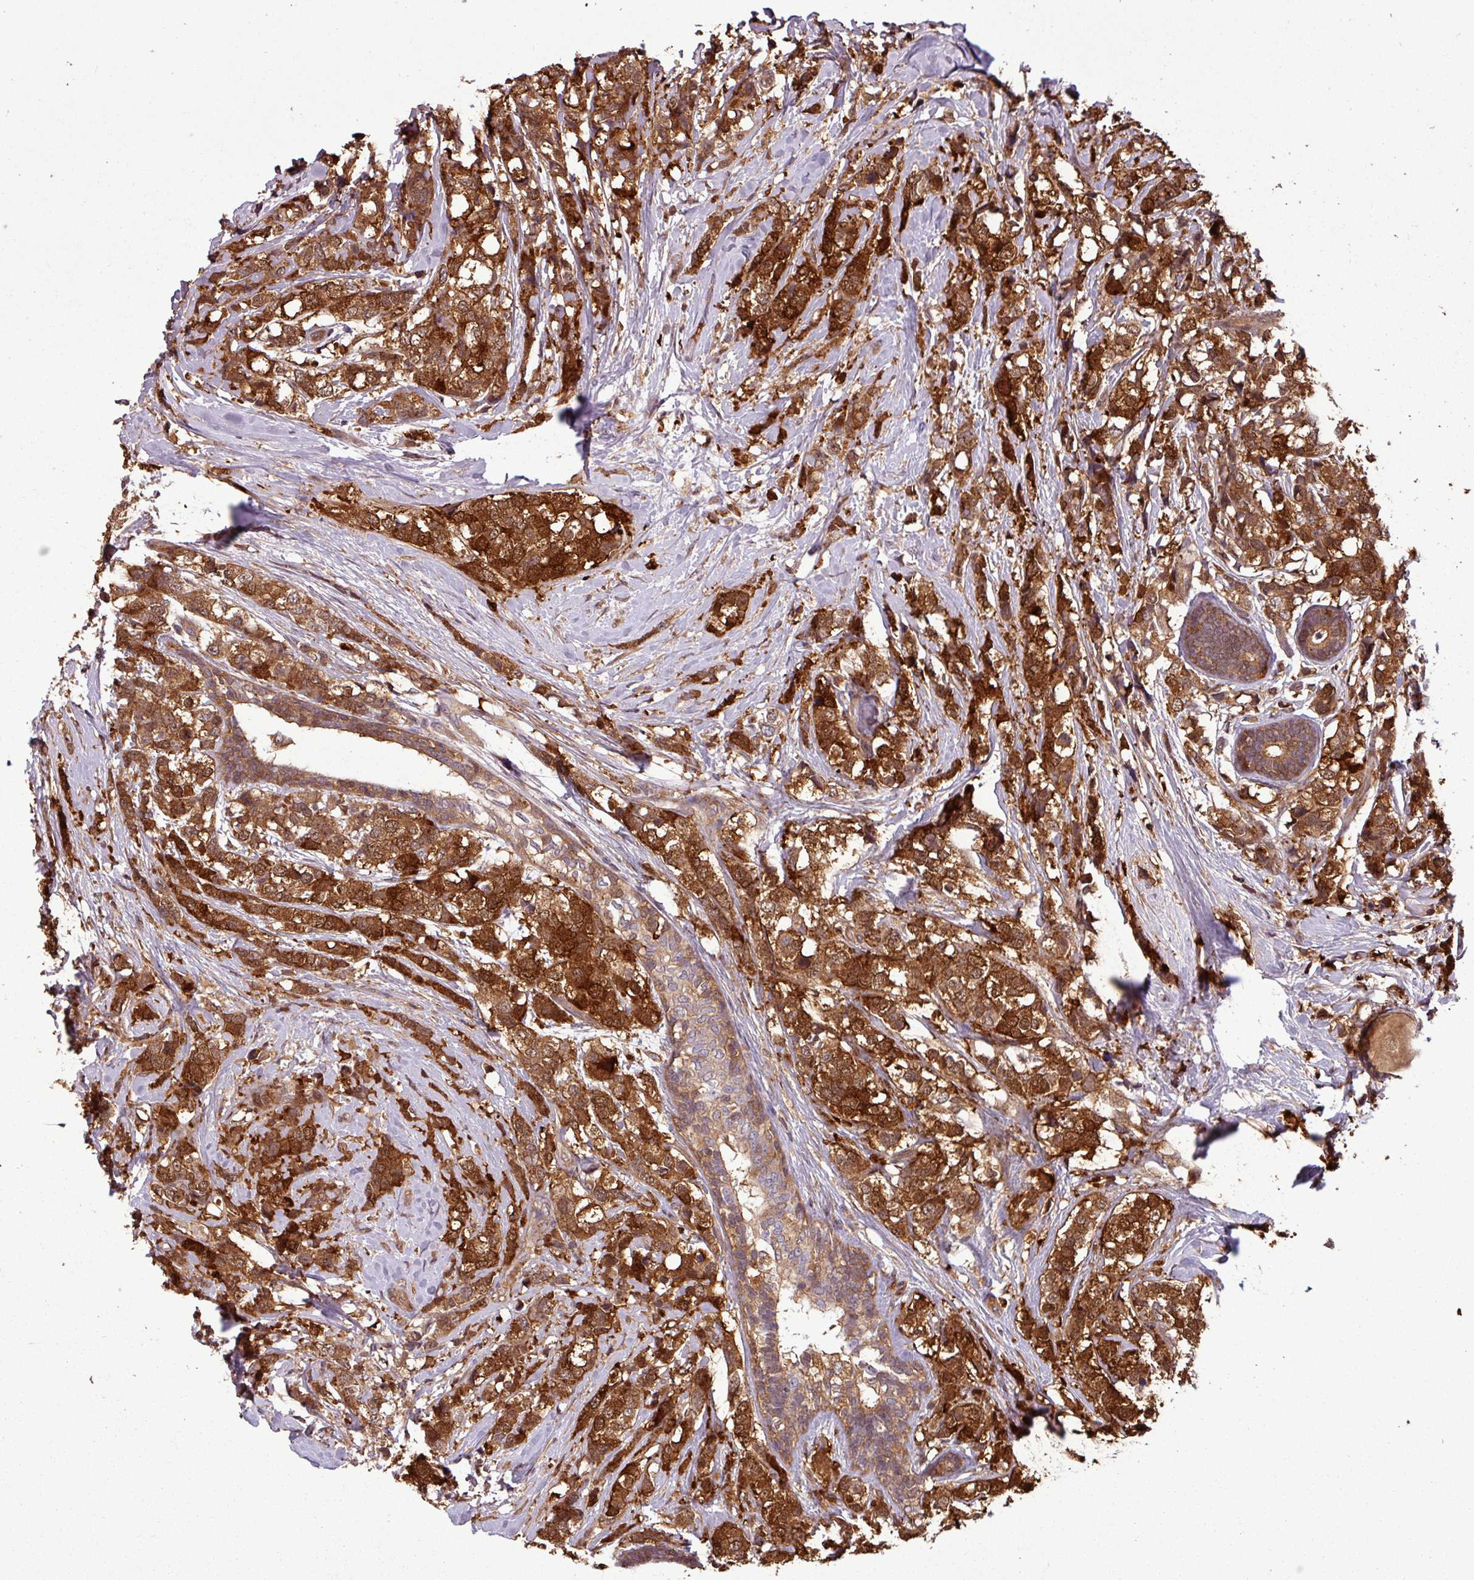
{"staining": {"intensity": "strong", "quantity": ">75%", "location": "cytoplasmic/membranous"}, "tissue": "breast cancer", "cell_type": "Tumor cells", "image_type": "cancer", "snomed": [{"axis": "morphology", "description": "Lobular carcinoma"}, {"axis": "topography", "description": "Breast"}], "caption": "Strong cytoplasmic/membranous positivity for a protein is present in approximately >75% of tumor cells of breast lobular carcinoma using IHC.", "gene": "SH3BGRL", "patient": {"sex": "female", "age": 59}}